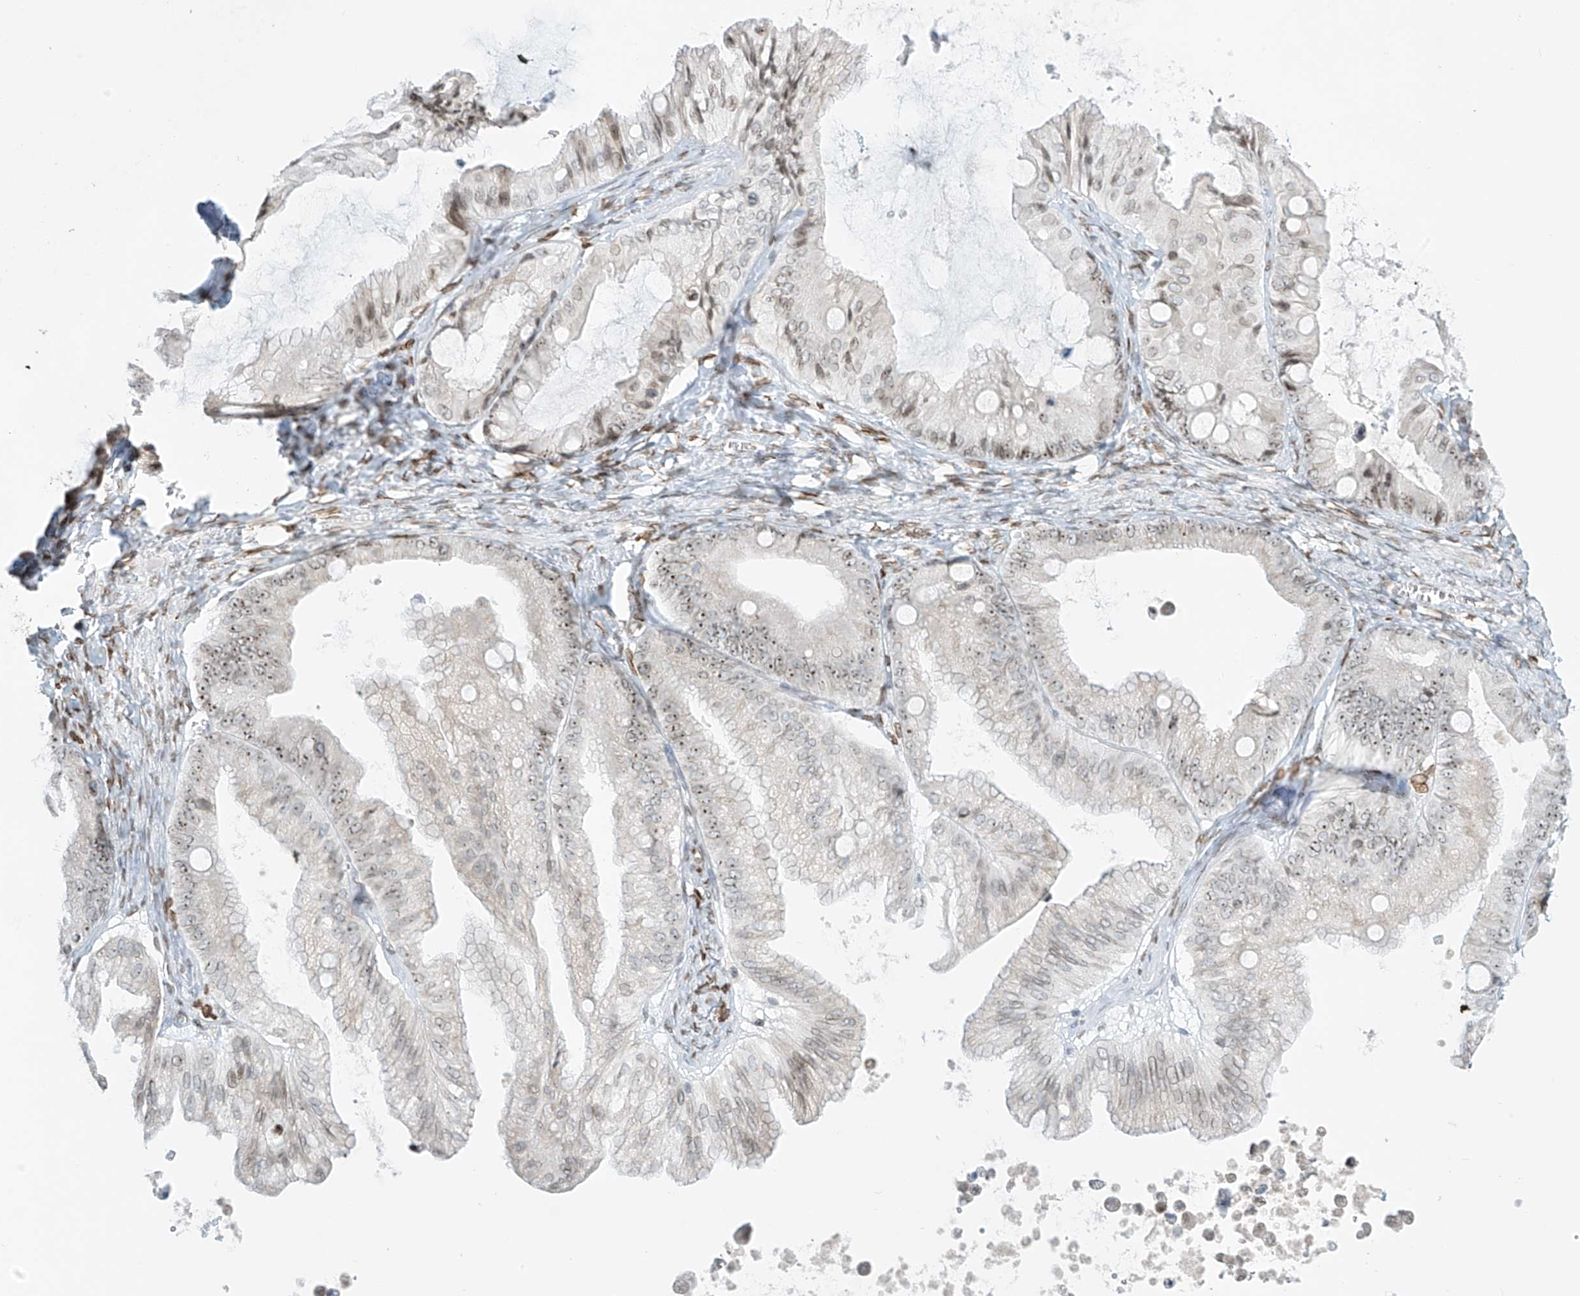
{"staining": {"intensity": "moderate", "quantity": "25%-75%", "location": "nuclear"}, "tissue": "ovarian cancer", "cell_type": "Tumor cells", "image_type": "cancer", "snomed": [{"axis": "morphology", "description": "Cystadenocarcinoma, mucinous, NOS"}, {"axis": "topography", "description": "Ovary"}], "caption": "The micrograph exhibits a brown stain indicating the presence of a protein in the nuclear of tumor cells in ovarian cancer. (brown staining indicates protein expression, while blue staining denotes nuclei).", "gene": "SAMD15", "patient": {"sex": "female", "age": 71}}